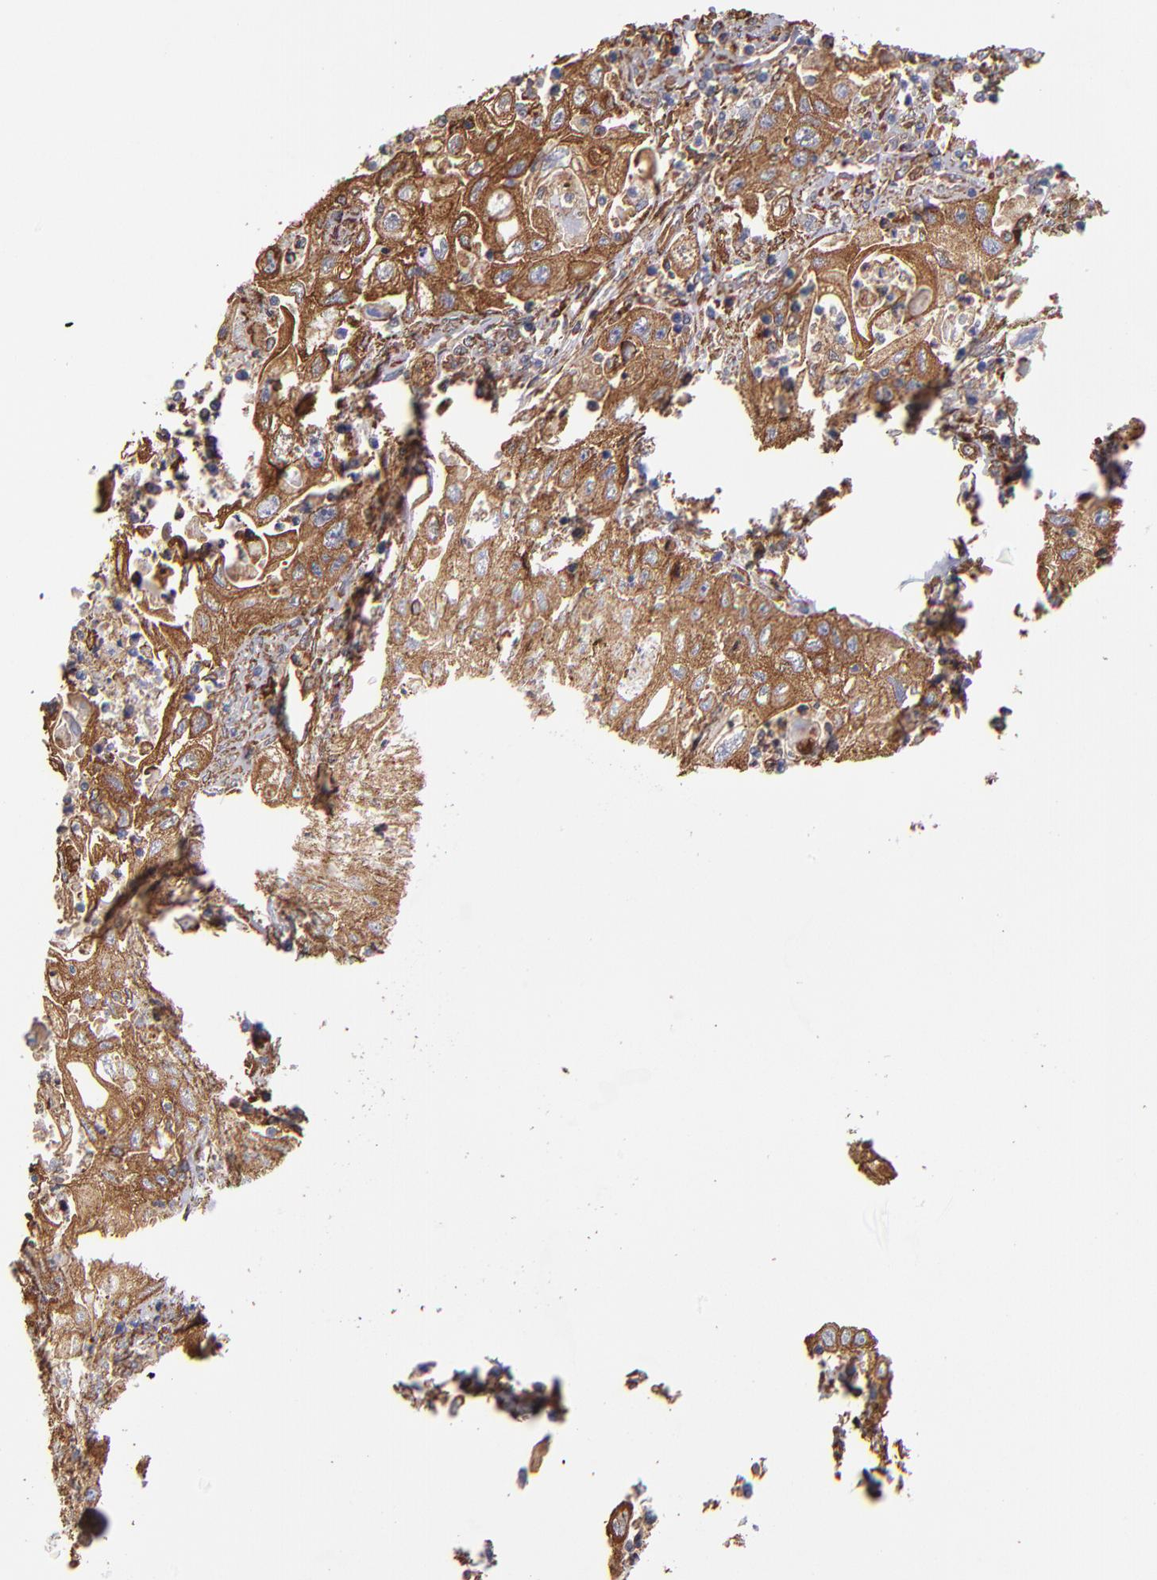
{"staining": {"intensity": "moderate", "quantity": ">75%", "location": "cytoplasmic/membranous"}, "tissue": "pancreatic cancer", "cell_type": "Tumor cells", "image_type": "cancer", "snomed": [{"axis": "morphology", "description": "Adenocarcinoma, NOS"}, {"axis": "topography", "description": "Pancreas"}], "caption": "Moderate cytoplasmic/membranous expression for a protein is appreciated in about >75% of tumor cells of adenocarcinoma (pancreatic) using immunohistochemistry (IHC).", "gene": "MVP", "patient": {"sex": "male", "age": 70}}